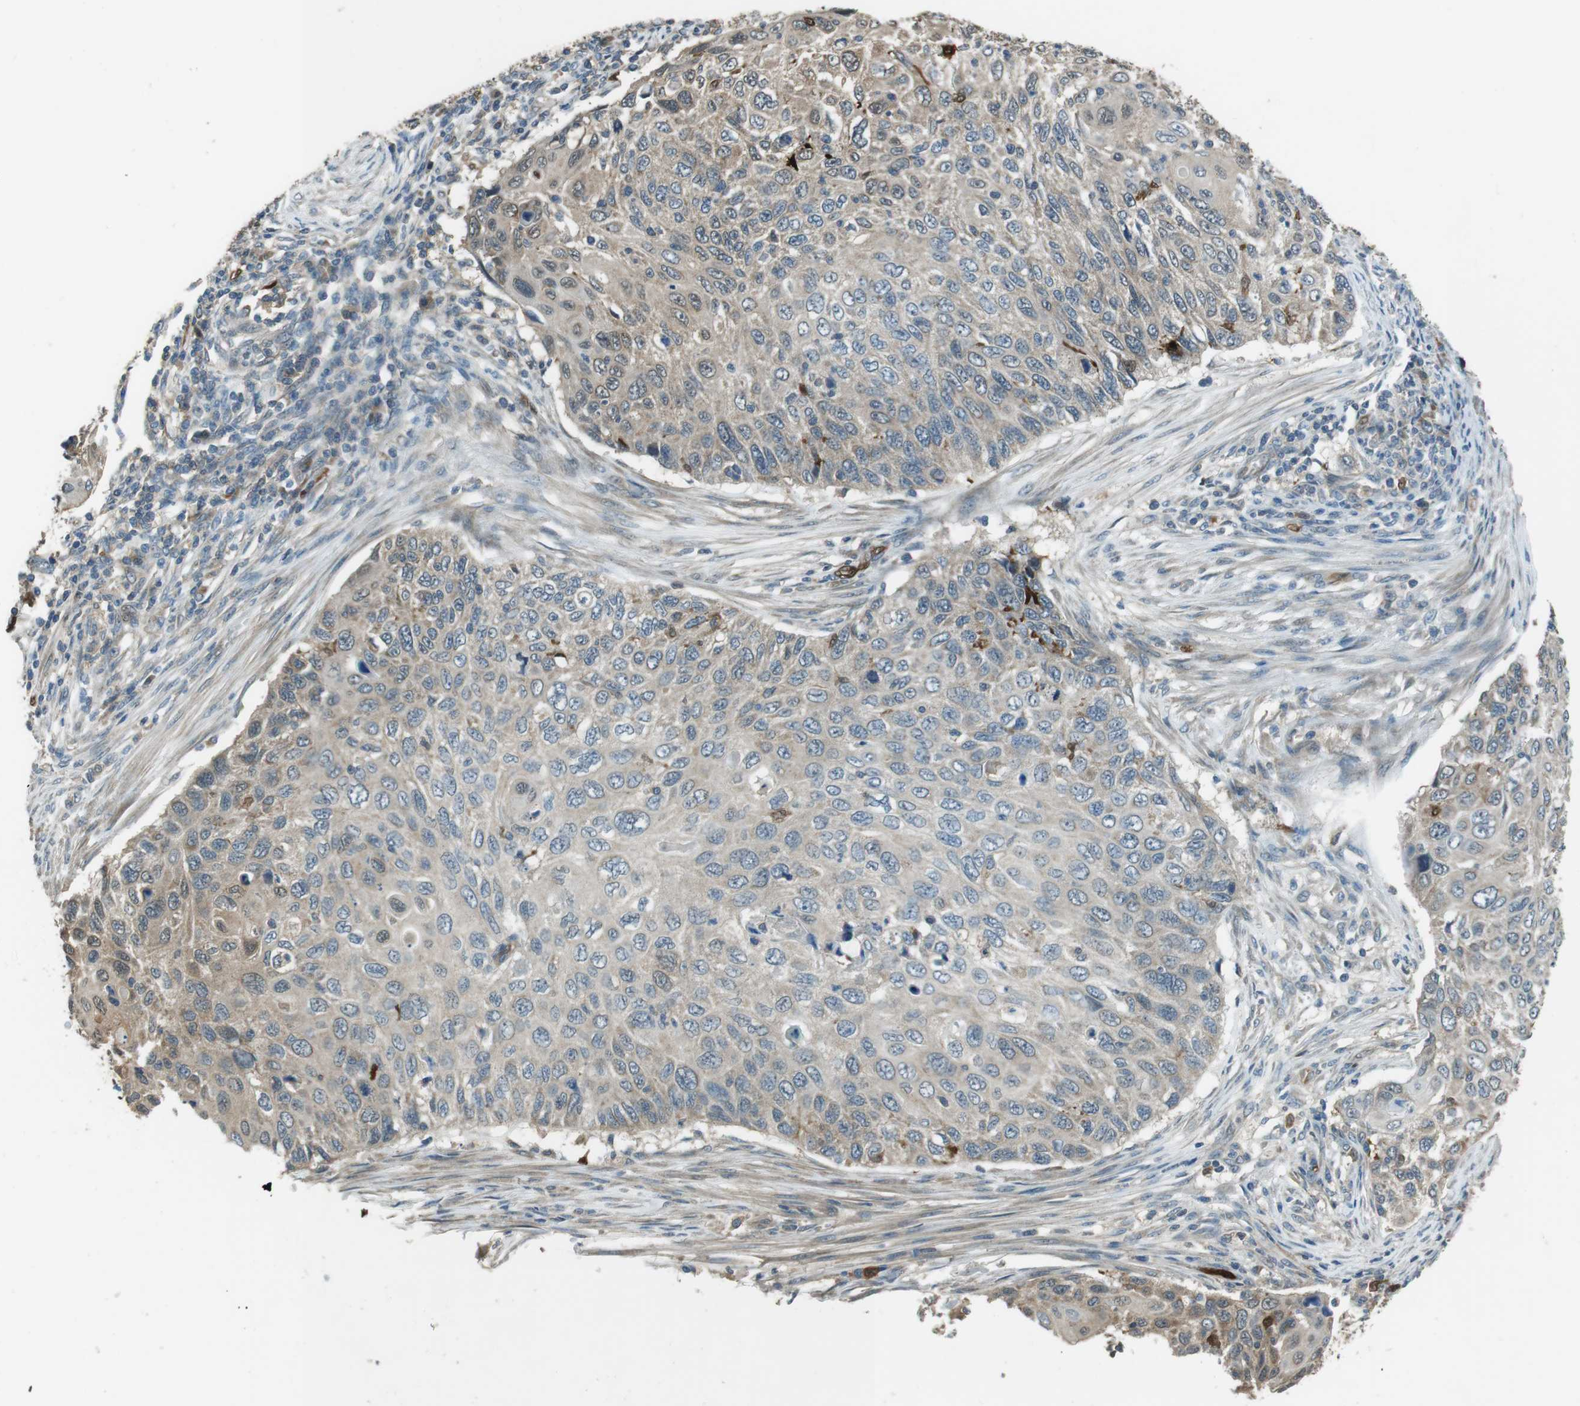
{"staining": {"intensity": "weak", "quantity": "25%-75%", "location": "cytoplasmic/membranous"}, "tissue": "cervical cancer", "cell_type": "Tumor cells", "image_type": "cancer", "snomed": [{"axis": "morphology", "description": "Squamous cell carcinoma, NOS"}, {"axis": "topography", "description": "Cervix"}], "caption": "Immunohistochemistry (IHC) of cervical cancer (squamous cell carcinoma) shows low levels of weak cytoplasmic/membranous positivity in about 25%-75% of tumor cells.", "gene": "MFAP3", "patient": {"sex": "female", "age": 70}}